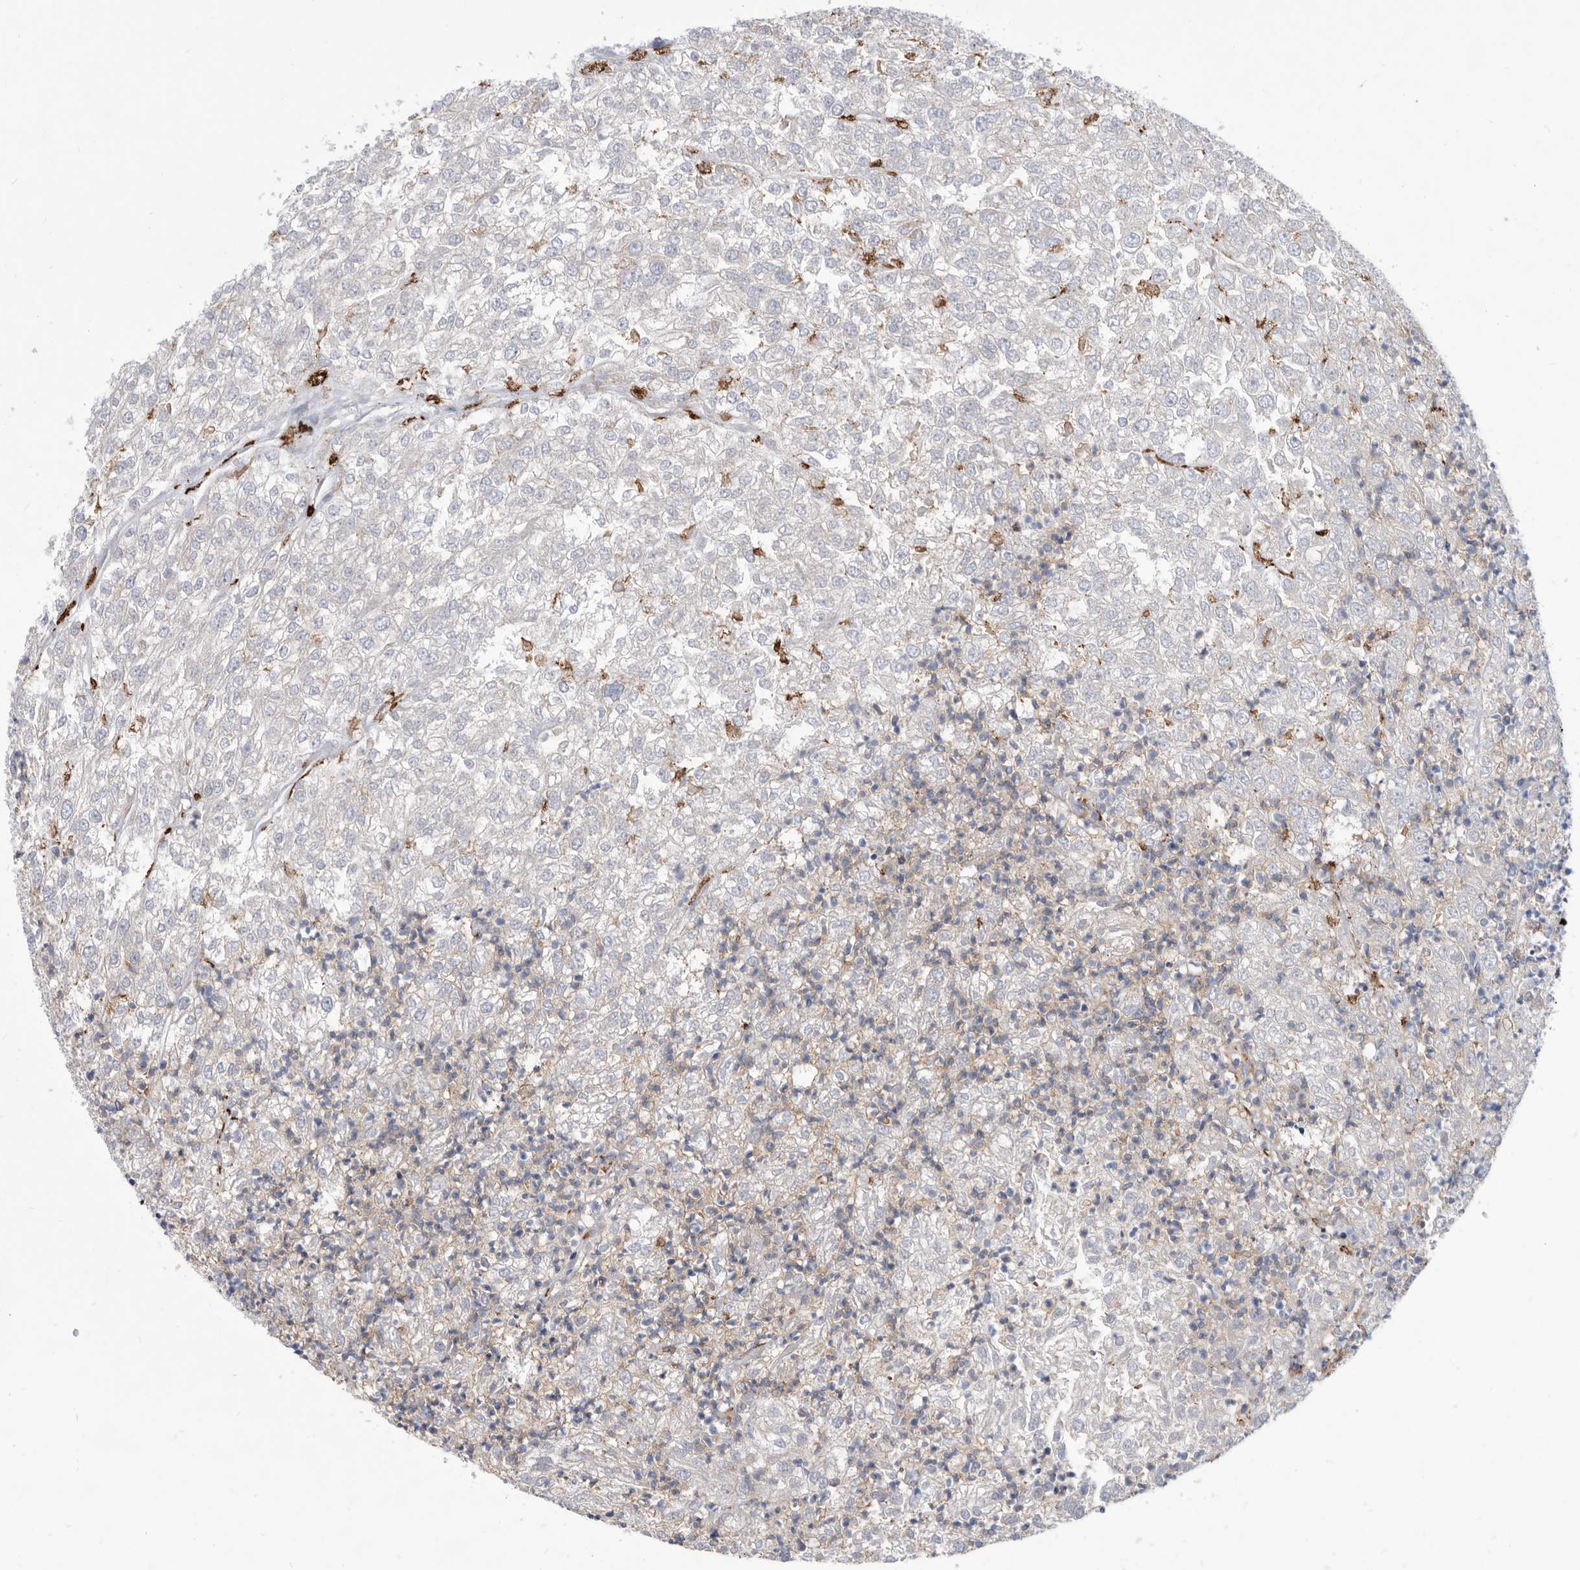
{"staining": {"intensity": "negative", "quantity": "none", "location": "none"}, "tissue": "renal cancer", "cell_type": "Tumor cells", "image_type": "cancer", "snomed": [{"axis": "morphology", "description": "Adenocarcinoma, NOS"}, {"axis": "topography", "description": "Kidney"}], "caption": "Image shows no protein expression in tumor cells of adenocarcinoma (renal) tissue.", "gene": "SMG7", "patient": {"sex": "female", "age": 54}}